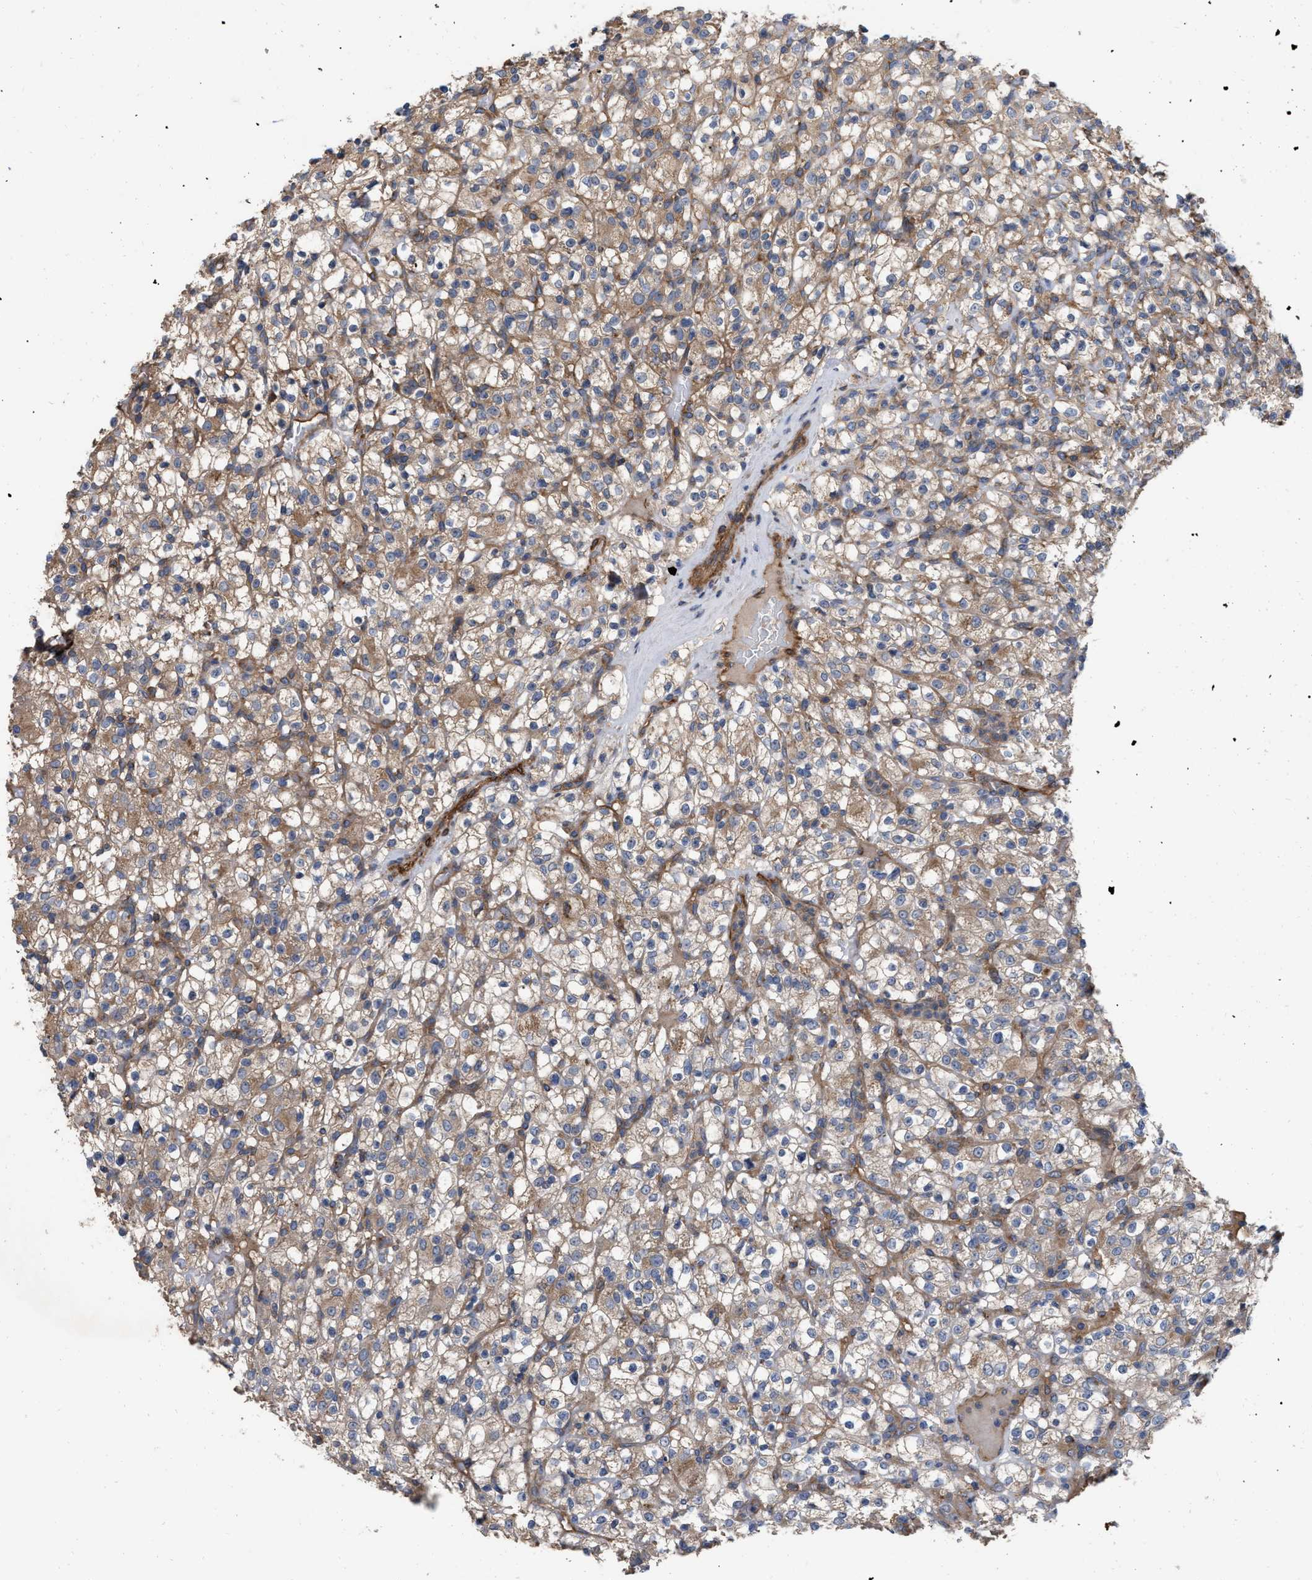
{"staining": {"intensity": "moderate", "quantity": ">75%", "location": "cytoplasmic/membranous"}, "tissue": "renal cancer", "cell_type": "Tumor cells", "image_type": "cancer", "snomed": [{"axis": "morphology", "description": "Normal tissue, NOS"}, {"axis": "morphology", "description": "Adenocarcinoma, NOS"}, {"axis": "topography", "description": "Kidney"}], "caption": "Human renal adenocarcinoma stained for a protein (brown) reveals moderate cytoplasmic/membranous positive expression in approximately >75% of tumor cells.", "gene": "RABEP1", "patient": {"sex": "female", "age": 72}}